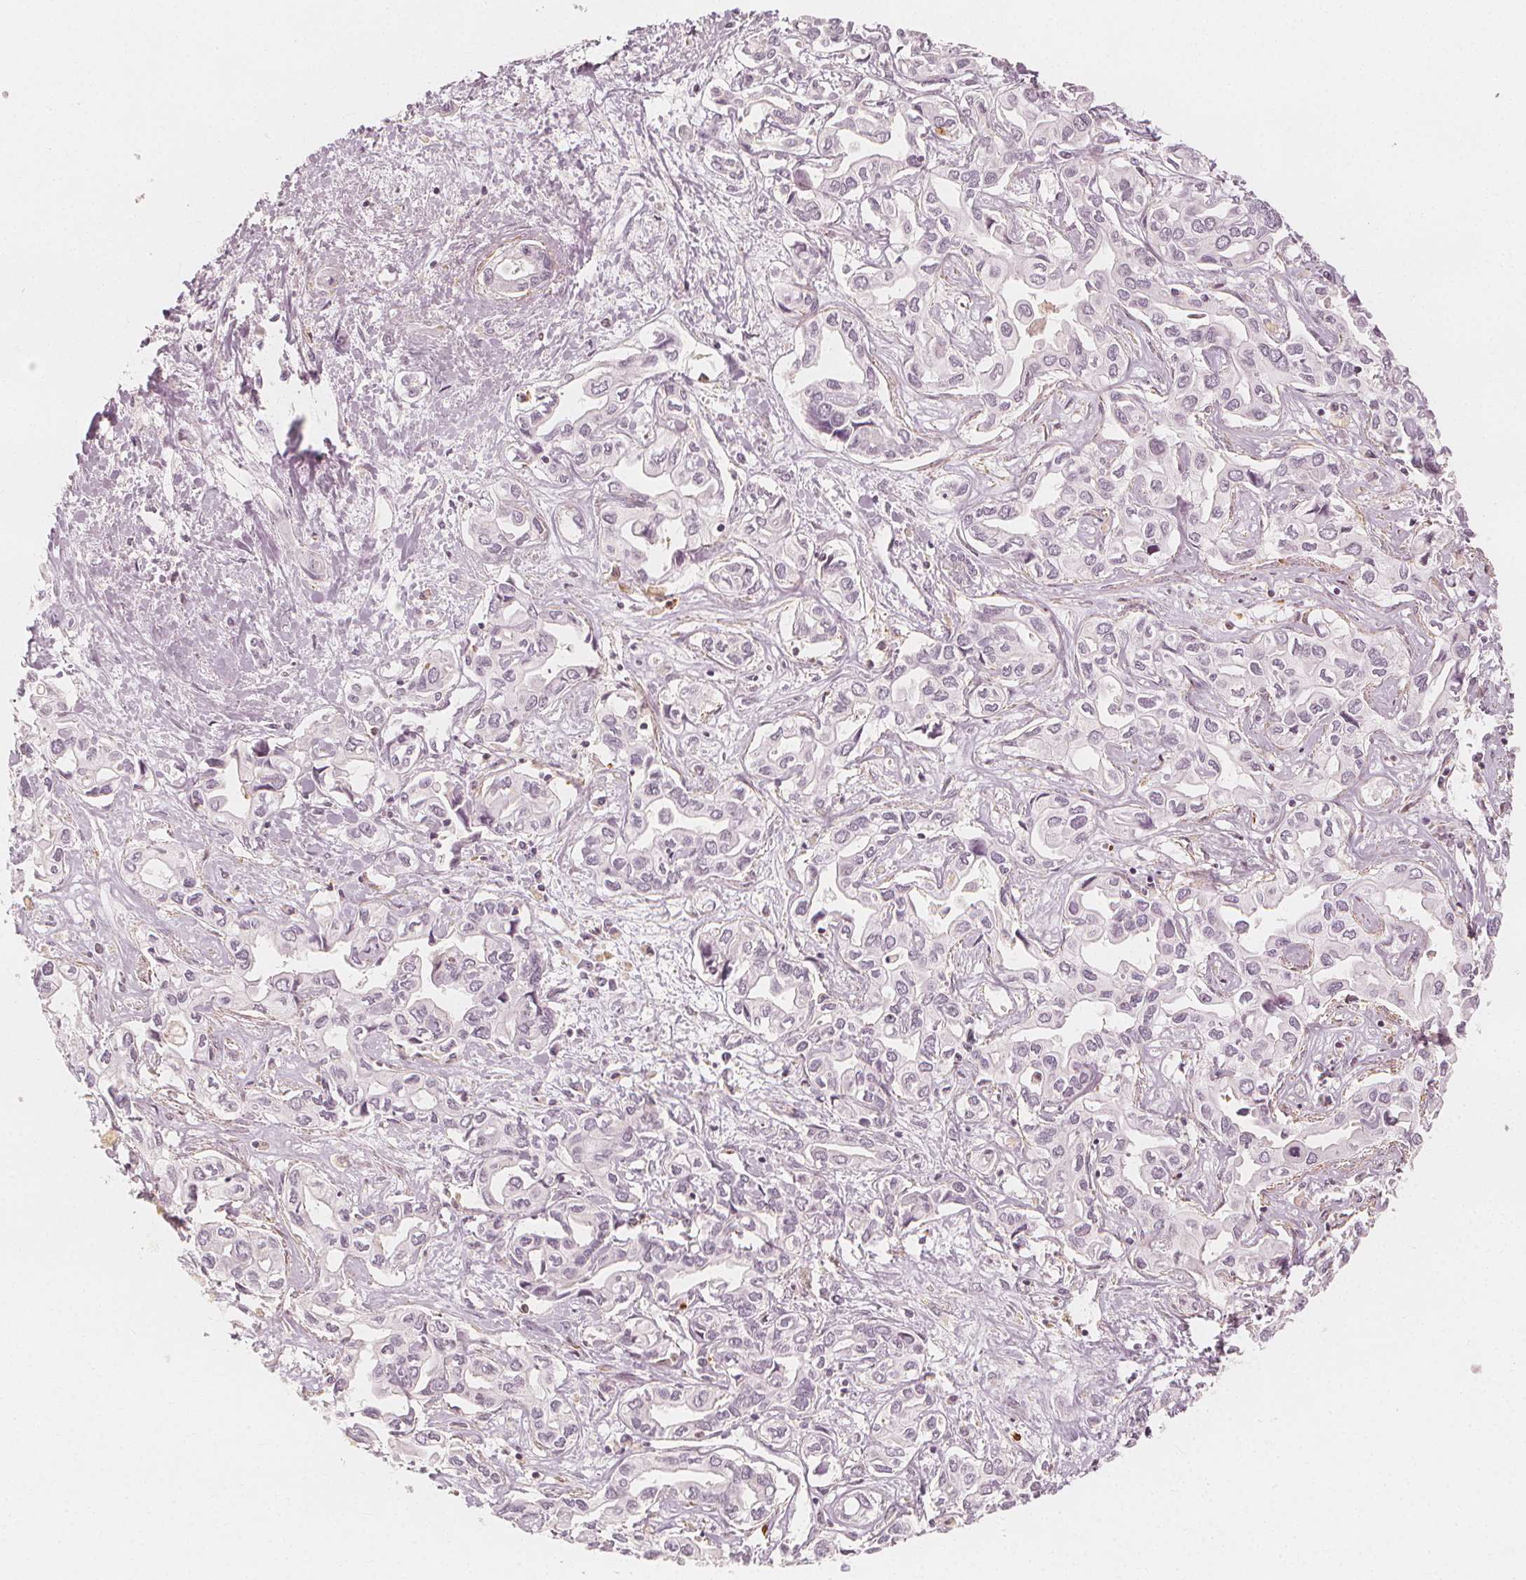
{"staining": {"intensity": "negative", "quantity": "none", "location": "none"}, "tissue": "liver cancer", "cell_type": "Tumor cells", "image_type": "cancer", "snomed": [{"axis": "morphology", "description": "Cholangiocarcinoma"}, {"axis": "topography", "description": "Liver"}], "caption": "Immunohistochemistry photomicrograph of neoplastic tissue: liver cancer (cholangiocarcinoma) stained with DAB (3,3'-diaminobenzidine) displays no significant protein expression in tumor cells.", "gene": "ARHGAP26", "patient": {"sex": "female", "age": 64}}